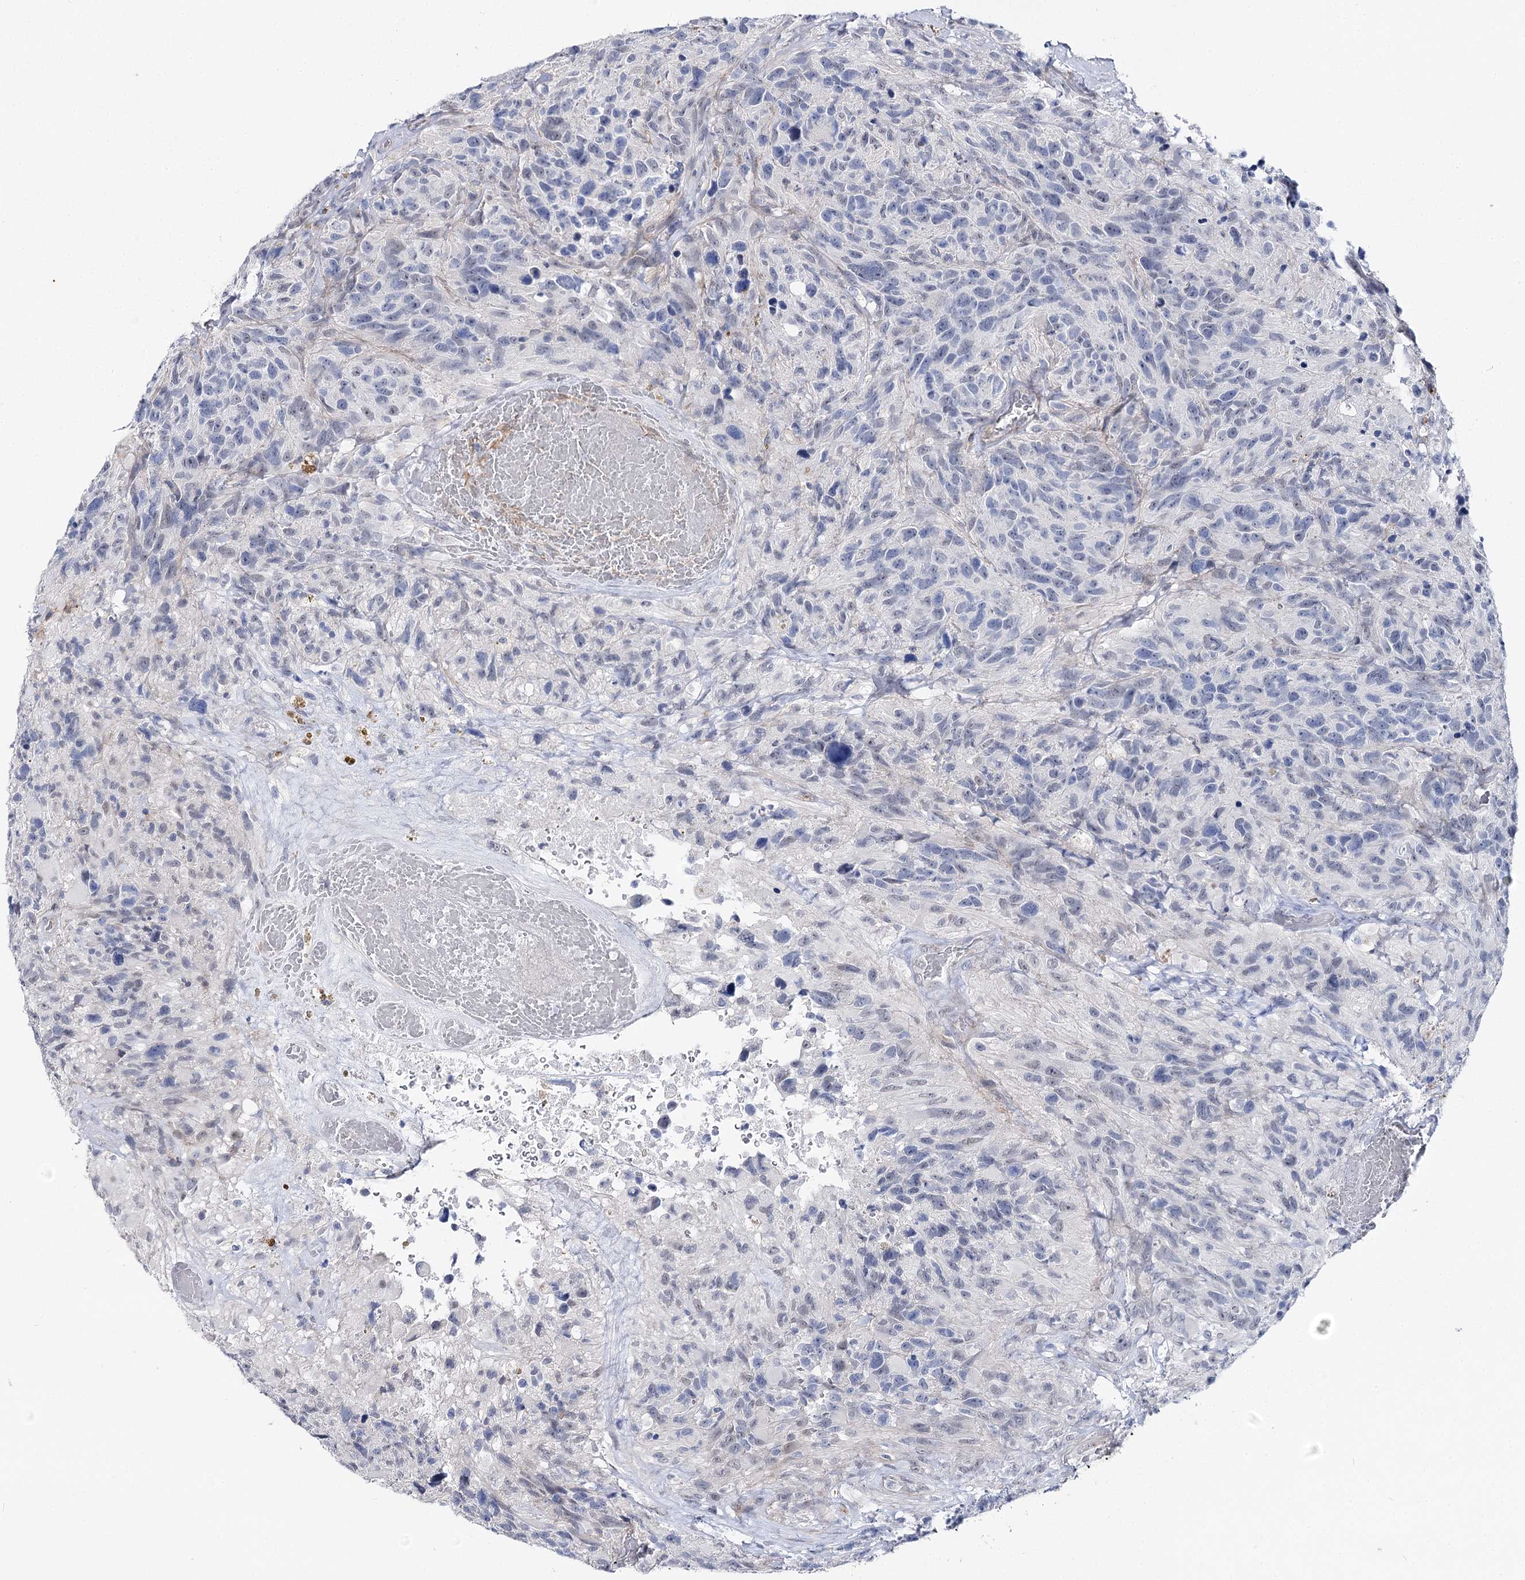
{"staining": {"intensity": "negative", "quantity": "none", "location": "none"}, "tissue": "glioma", "cell_type": "Tumor cells", "image_type": "cancer", "snomed": [{"axis": "morphology", "description": "Glioma, malignant, High grade"}, {"axis": "topography", "description": "Brain"}], "caption": "Image shows no protein expression in tumor cells of malignant glioma (high-grade) tissue. (Immunohistochemistry (ihc), brightfield microscopy, high magnification).", "gene": "AGXT2", "patient": {"sex": "male", "age": 69}}